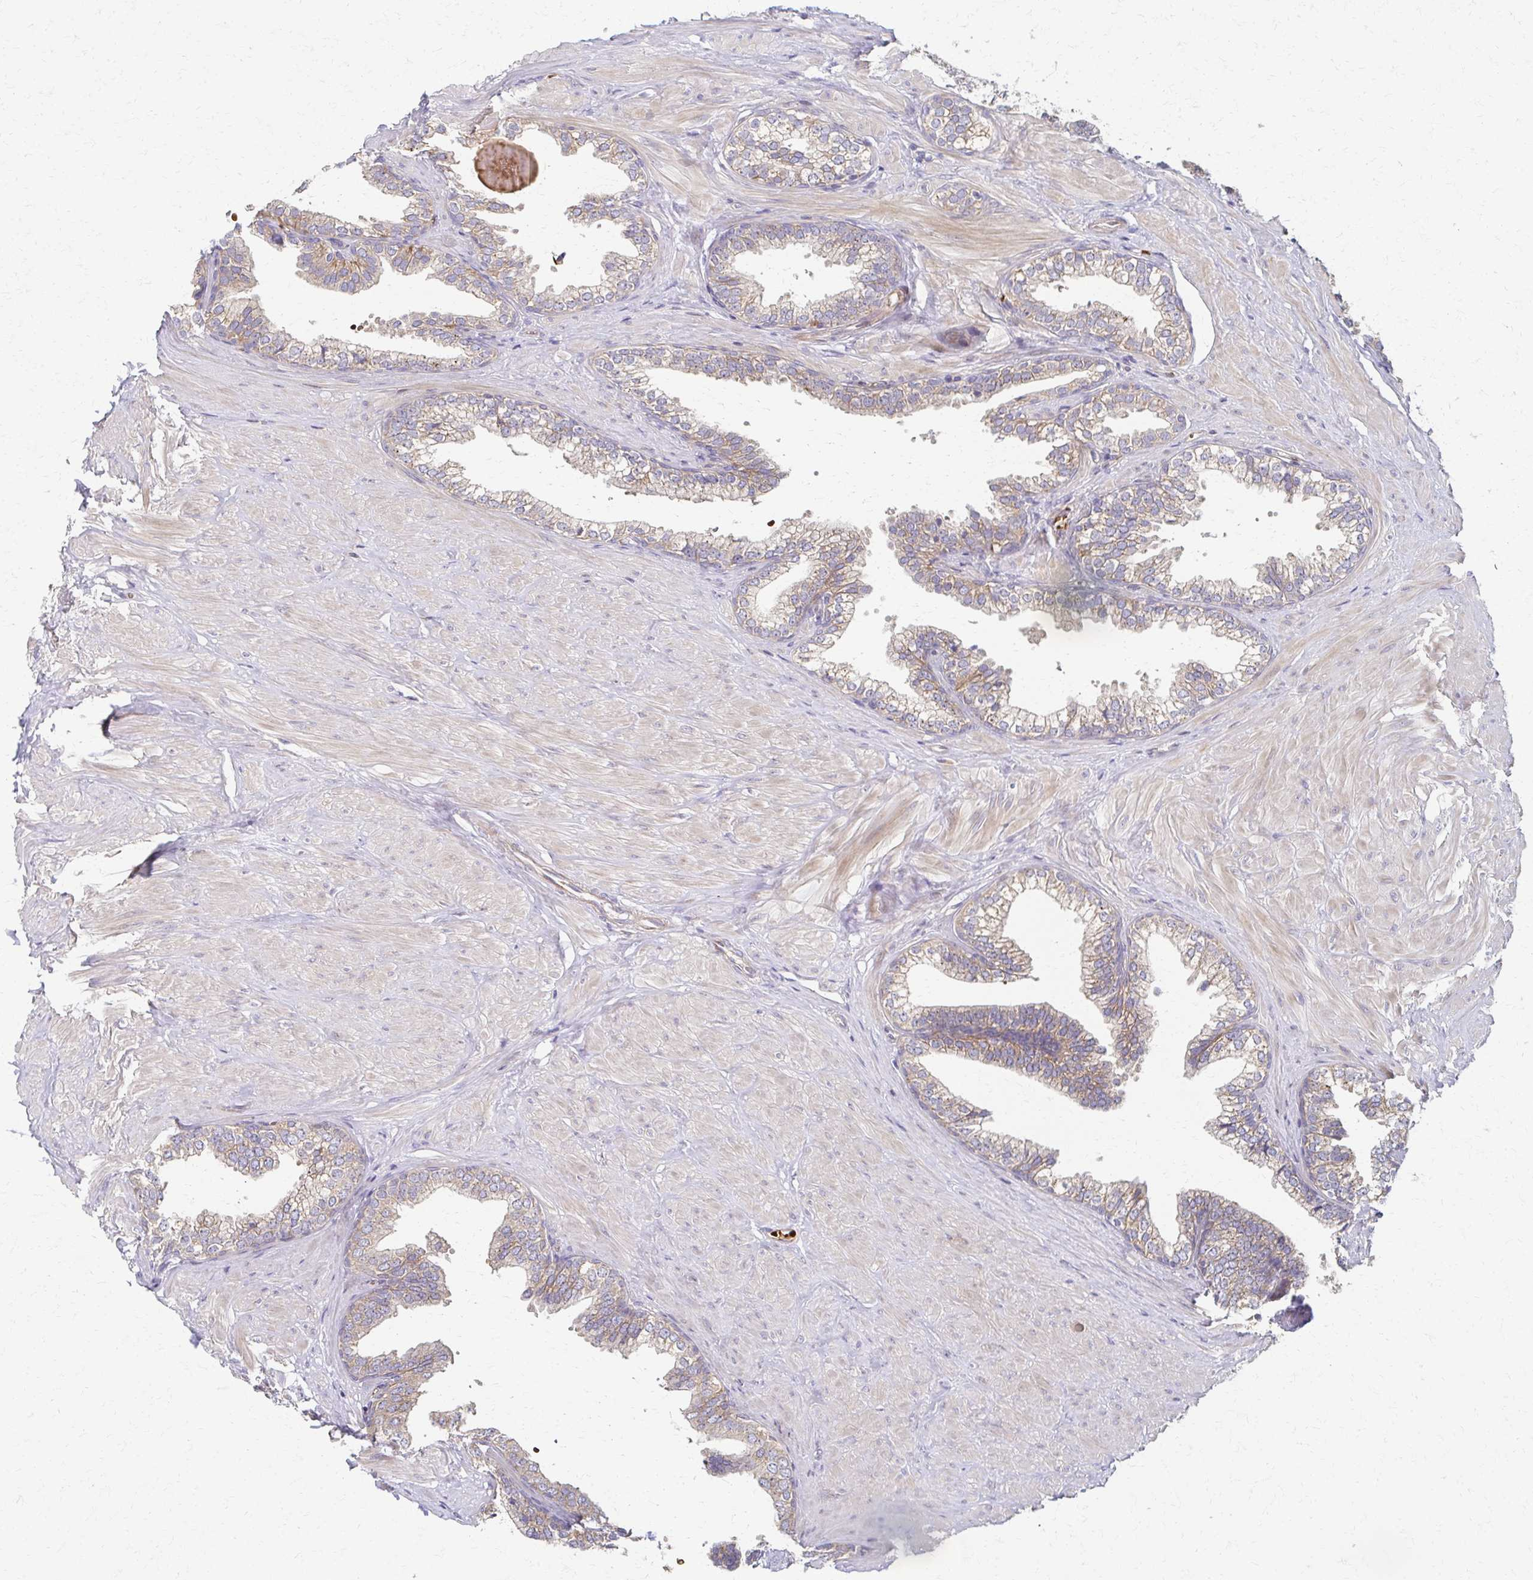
{"staining": {"intensity": "weak", "quantity": "25%-75%", "location": "cytoplasmic/membranous"}, "tissue": "prostate", "cell_type": "Glandular cells", "image_type": "normal", "snomed": [{"axis": "morphology", "description": "Normal tissue, NOS"}, {"axis": "topography", "description": "Prostate"}, {"axis": "topography", "description": "Peripheral nerve tissue"}], "caption": "Protein staining of normal prostate displays weak cytoplasmic/membranous expression in approximately 25%-75% of glandular cells. (DAB (3,3'-diaminobenzidine) IHC, brown staining for protein, blue staining for nuclei).", "gene": "SKA2", "patient": {"sex": "male", "age": 55}}